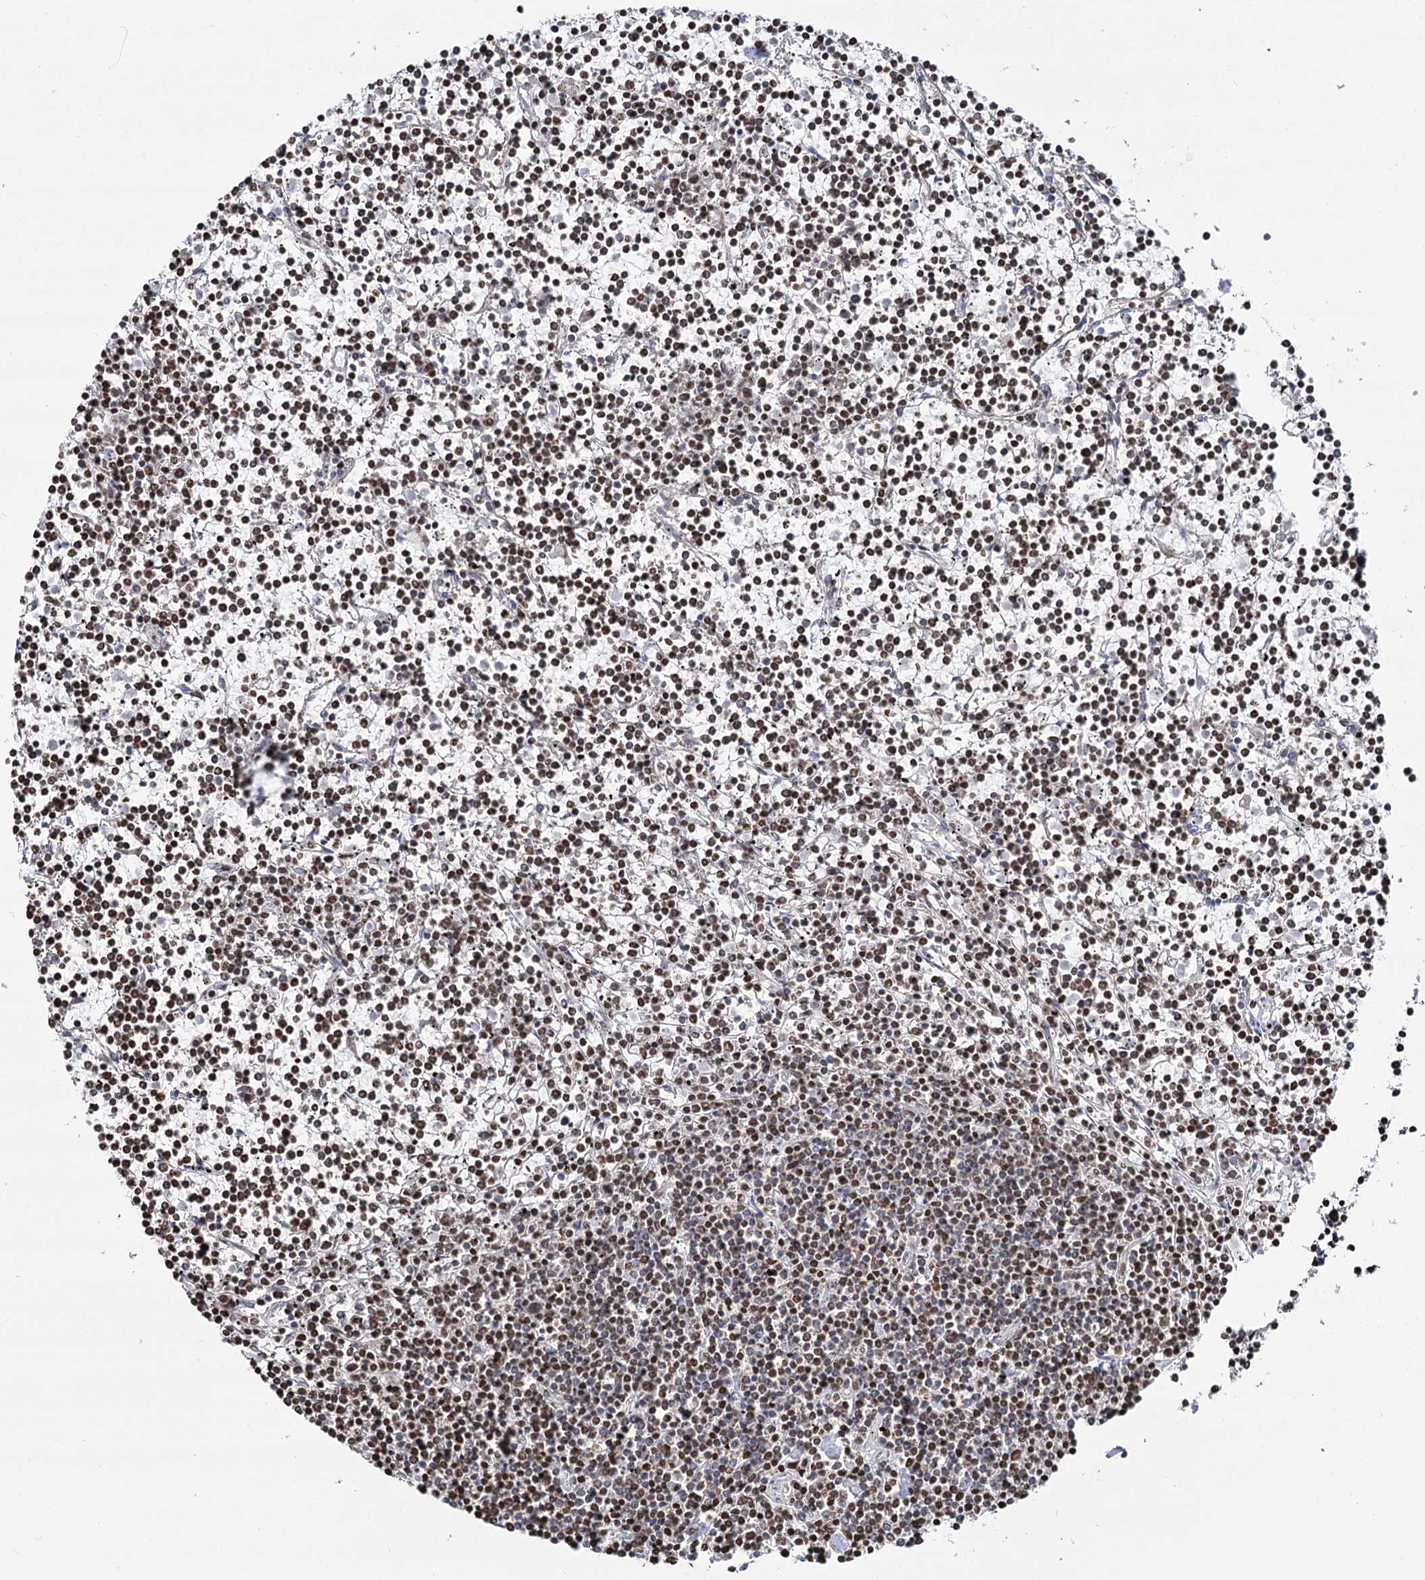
{"staining": {"intensity": "moderate", "quantity": ">75%", "location": "nuclear"}, "tissue": "lymphoma", "cell_type": "Tumor cells", "image_type": "cancer", "snomed": [{"axis": "morphology", "description": "Malignant lymphoma, non-Hodgkin's type, Low grade"}, {"axis": "topography", "description": "Spleen"}], "caption": "Immunohistochemistry (IHC) photomicrograph of neoplastic tissue: malignant lymphoma, non-Hodgkin's type (low-grade) stained using immunohistochemistry (IHC) demonstrates medium levels of moderate protein expression localized specifically in the nuclear of tumor cells, appearing as a nuclear brown color.", "gene": "PDHX", "patient": {"sex": "female", "age": 19}}